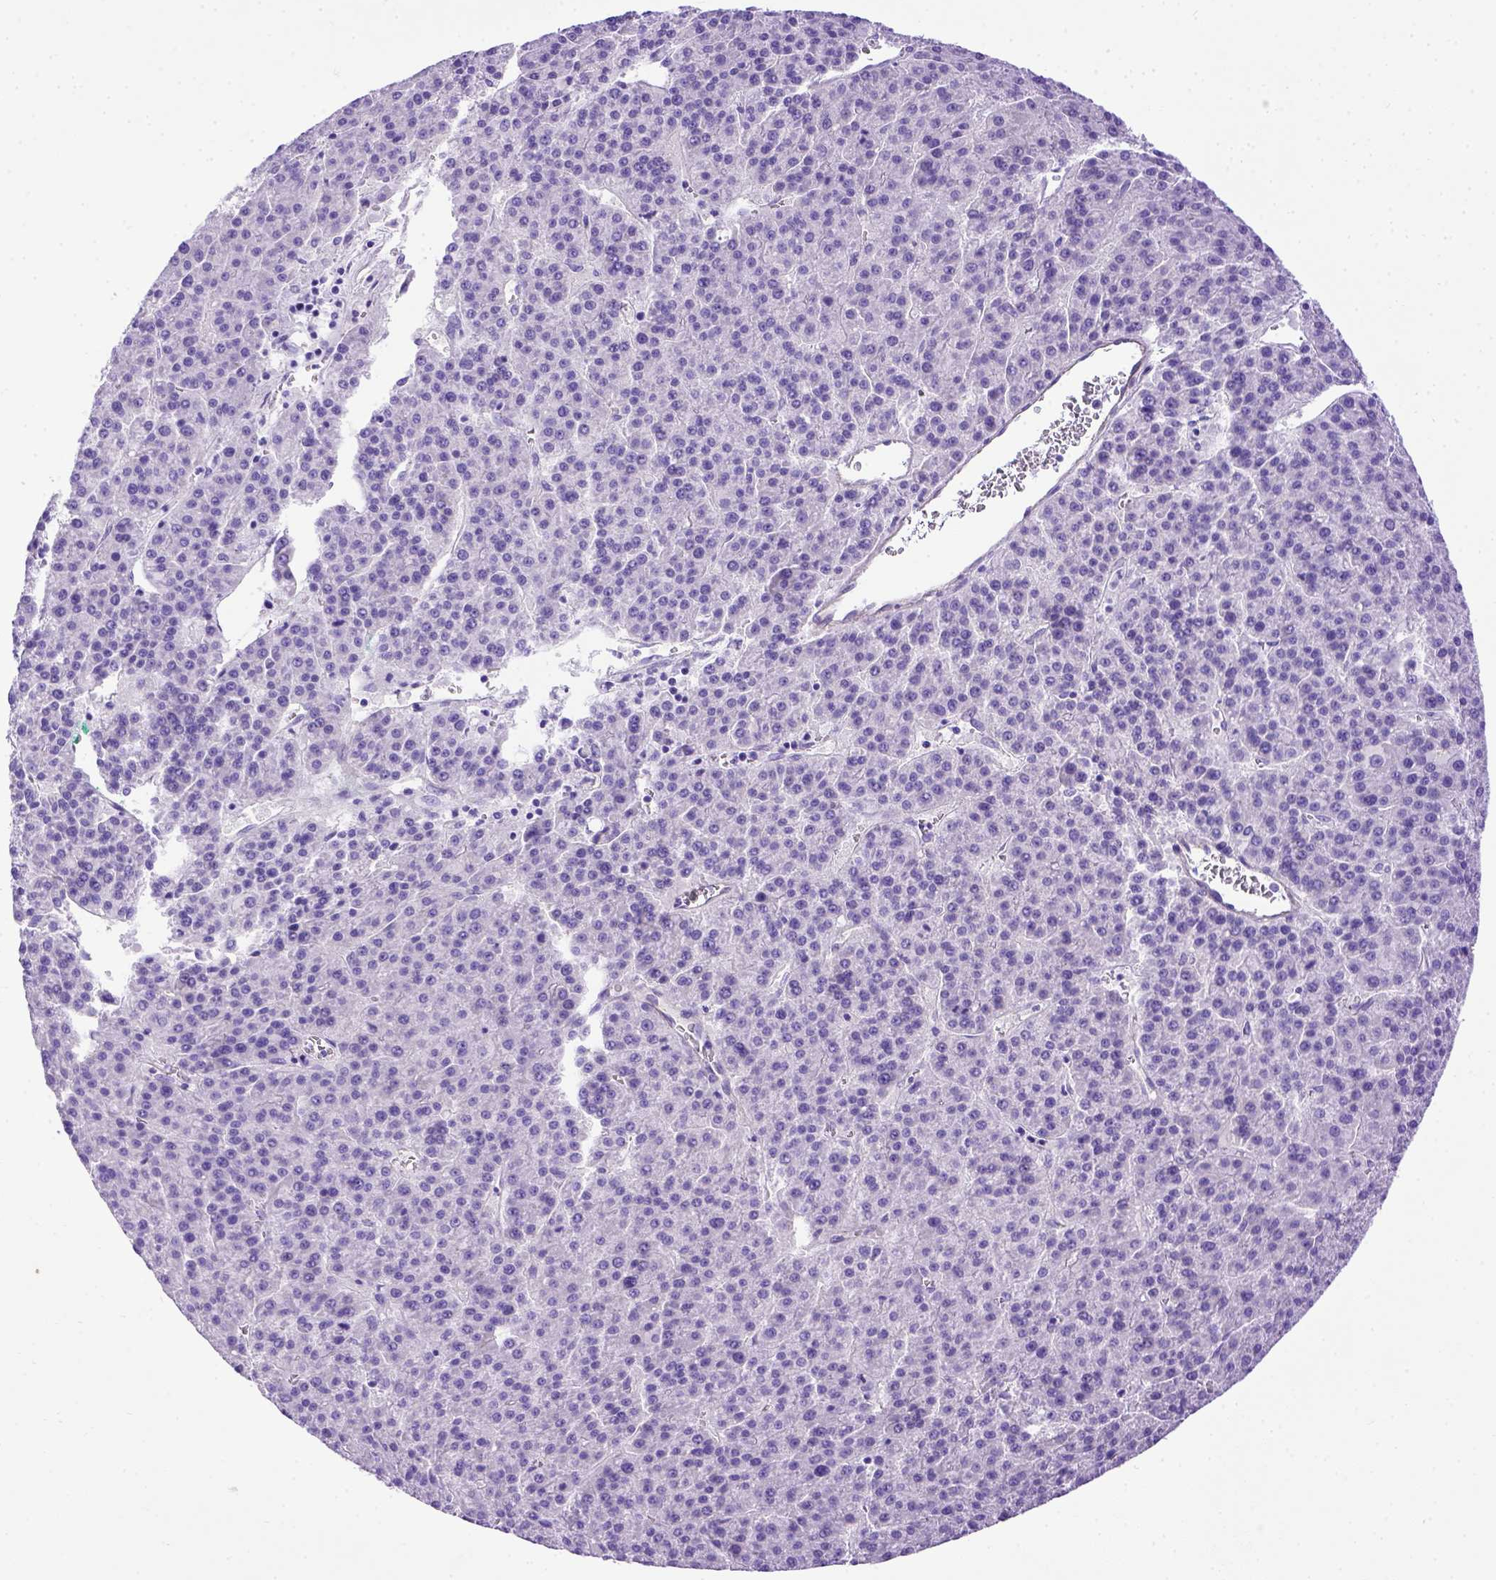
{"staining": {"intensity": "negative", "quantity": "none", "location": "none"}, "tissue": "liver cancer", "cell_type": "Tumor cells", "image_type": "cancer", "snomed": [{"axis": "morphology", "description": "Carcinoma, Hepatocellular, NOS"}, {"axis": "topography", "description": "Liver"}], "caption": "Immunohistochemistry photomicrograph of human liver hepatocellular carcinoma stained for a protein (brown), which displays no expression in tumor cells.", "gene": "LRRC18", "patient": {"sex": "female", "age": 58}}